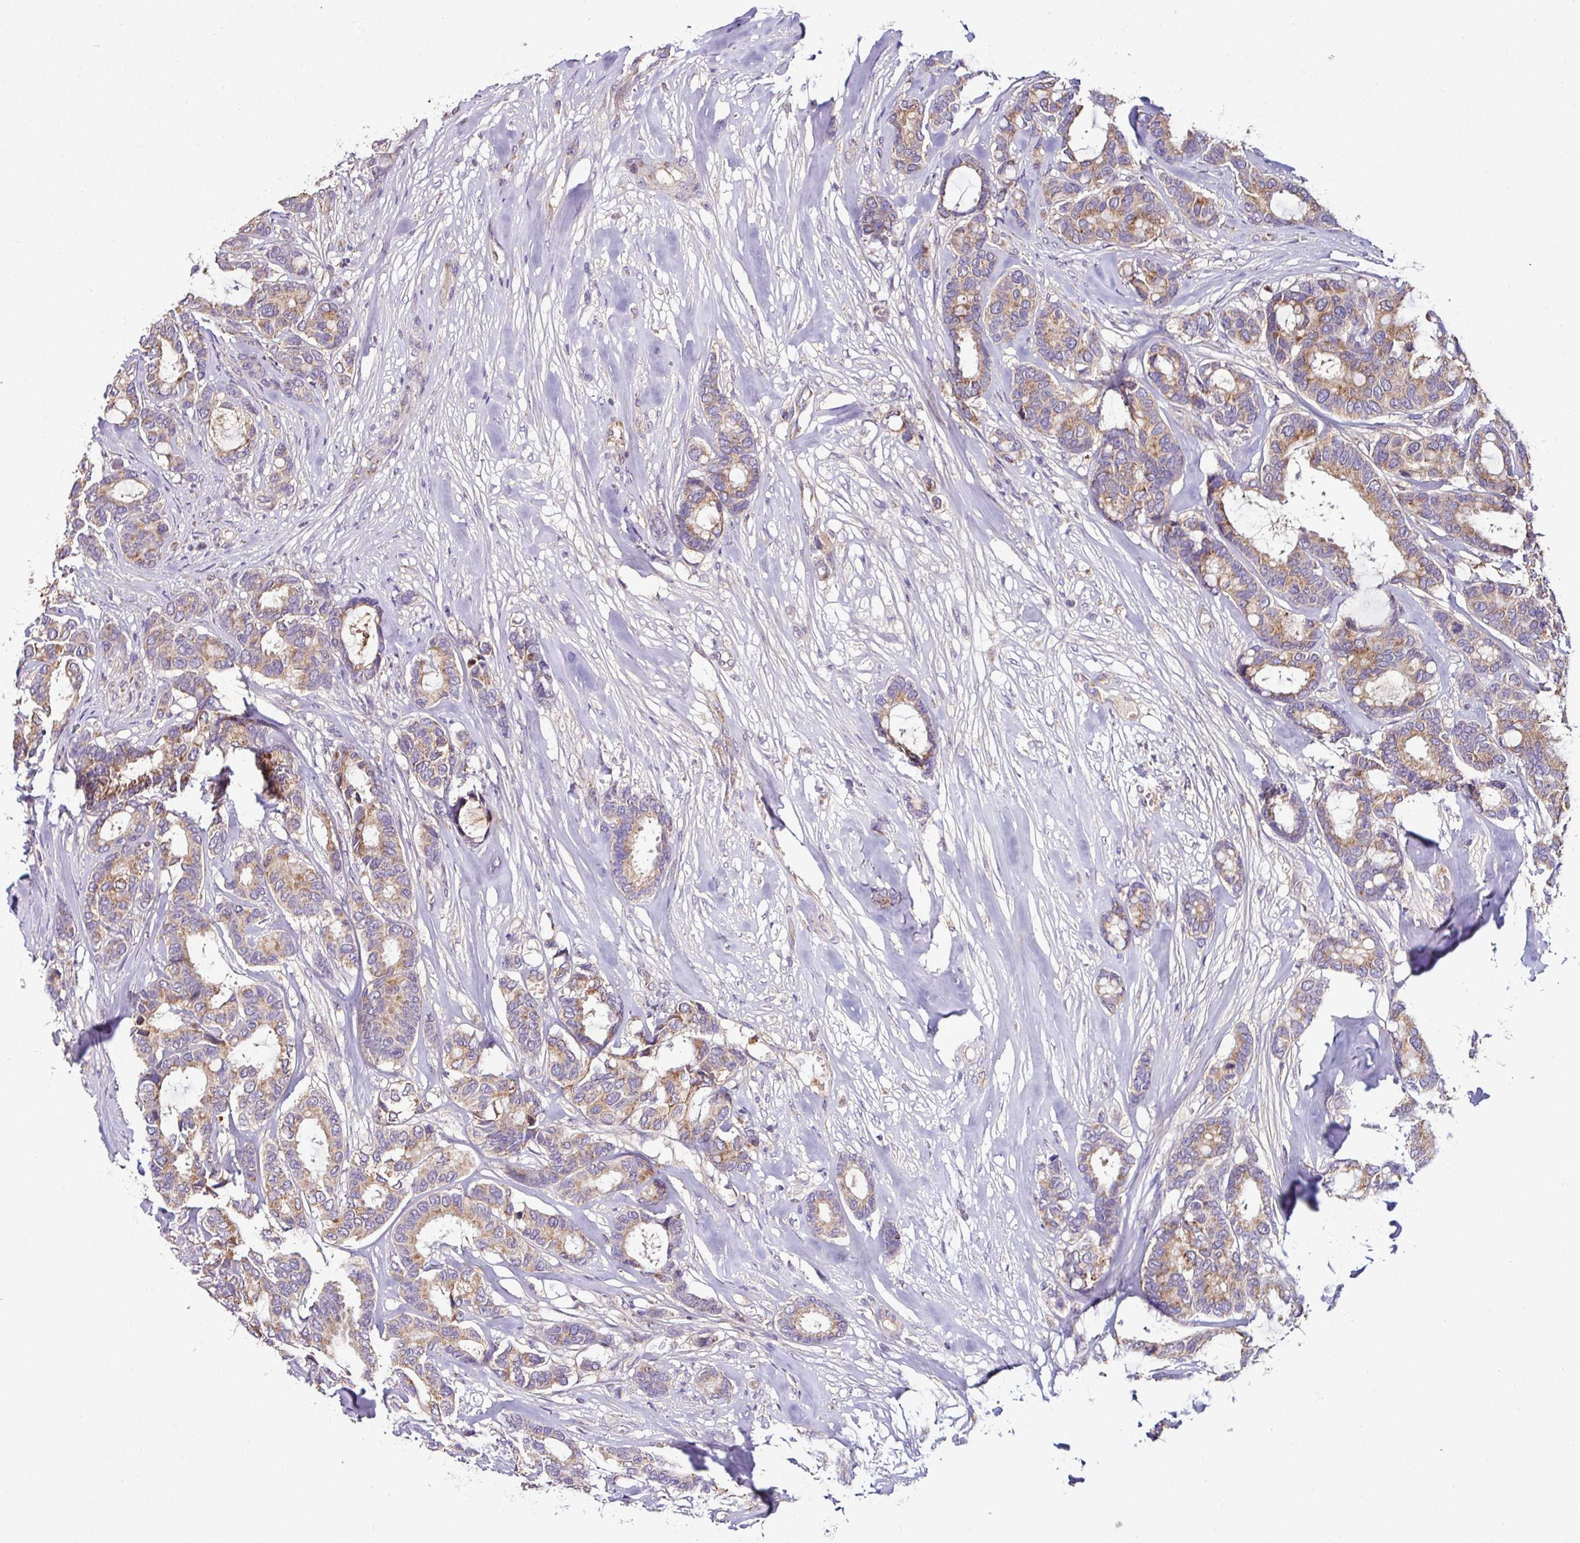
{"staining": {"intensity": "moderate", "quantity": "25%-75%", "location": "cytoplasmic/membranous"}, "tissue": "breast cancer", "cell_type": "Tumor cells", "image_type": "cancer", "snomed": [{"axis": "morphology", "description": "Duct carcinoma"}, {"axis": "topography", "description": "Breast"}], "caption": "This image shows immunohistochemistry (IHC) staining of intraductal carcinoma (breast), with medium moderate cytoplasmic/membranous staining in about 25%-75% of tumor cells.", "gene": "CPD", "patient": {"sex": "female", "age": 87}}